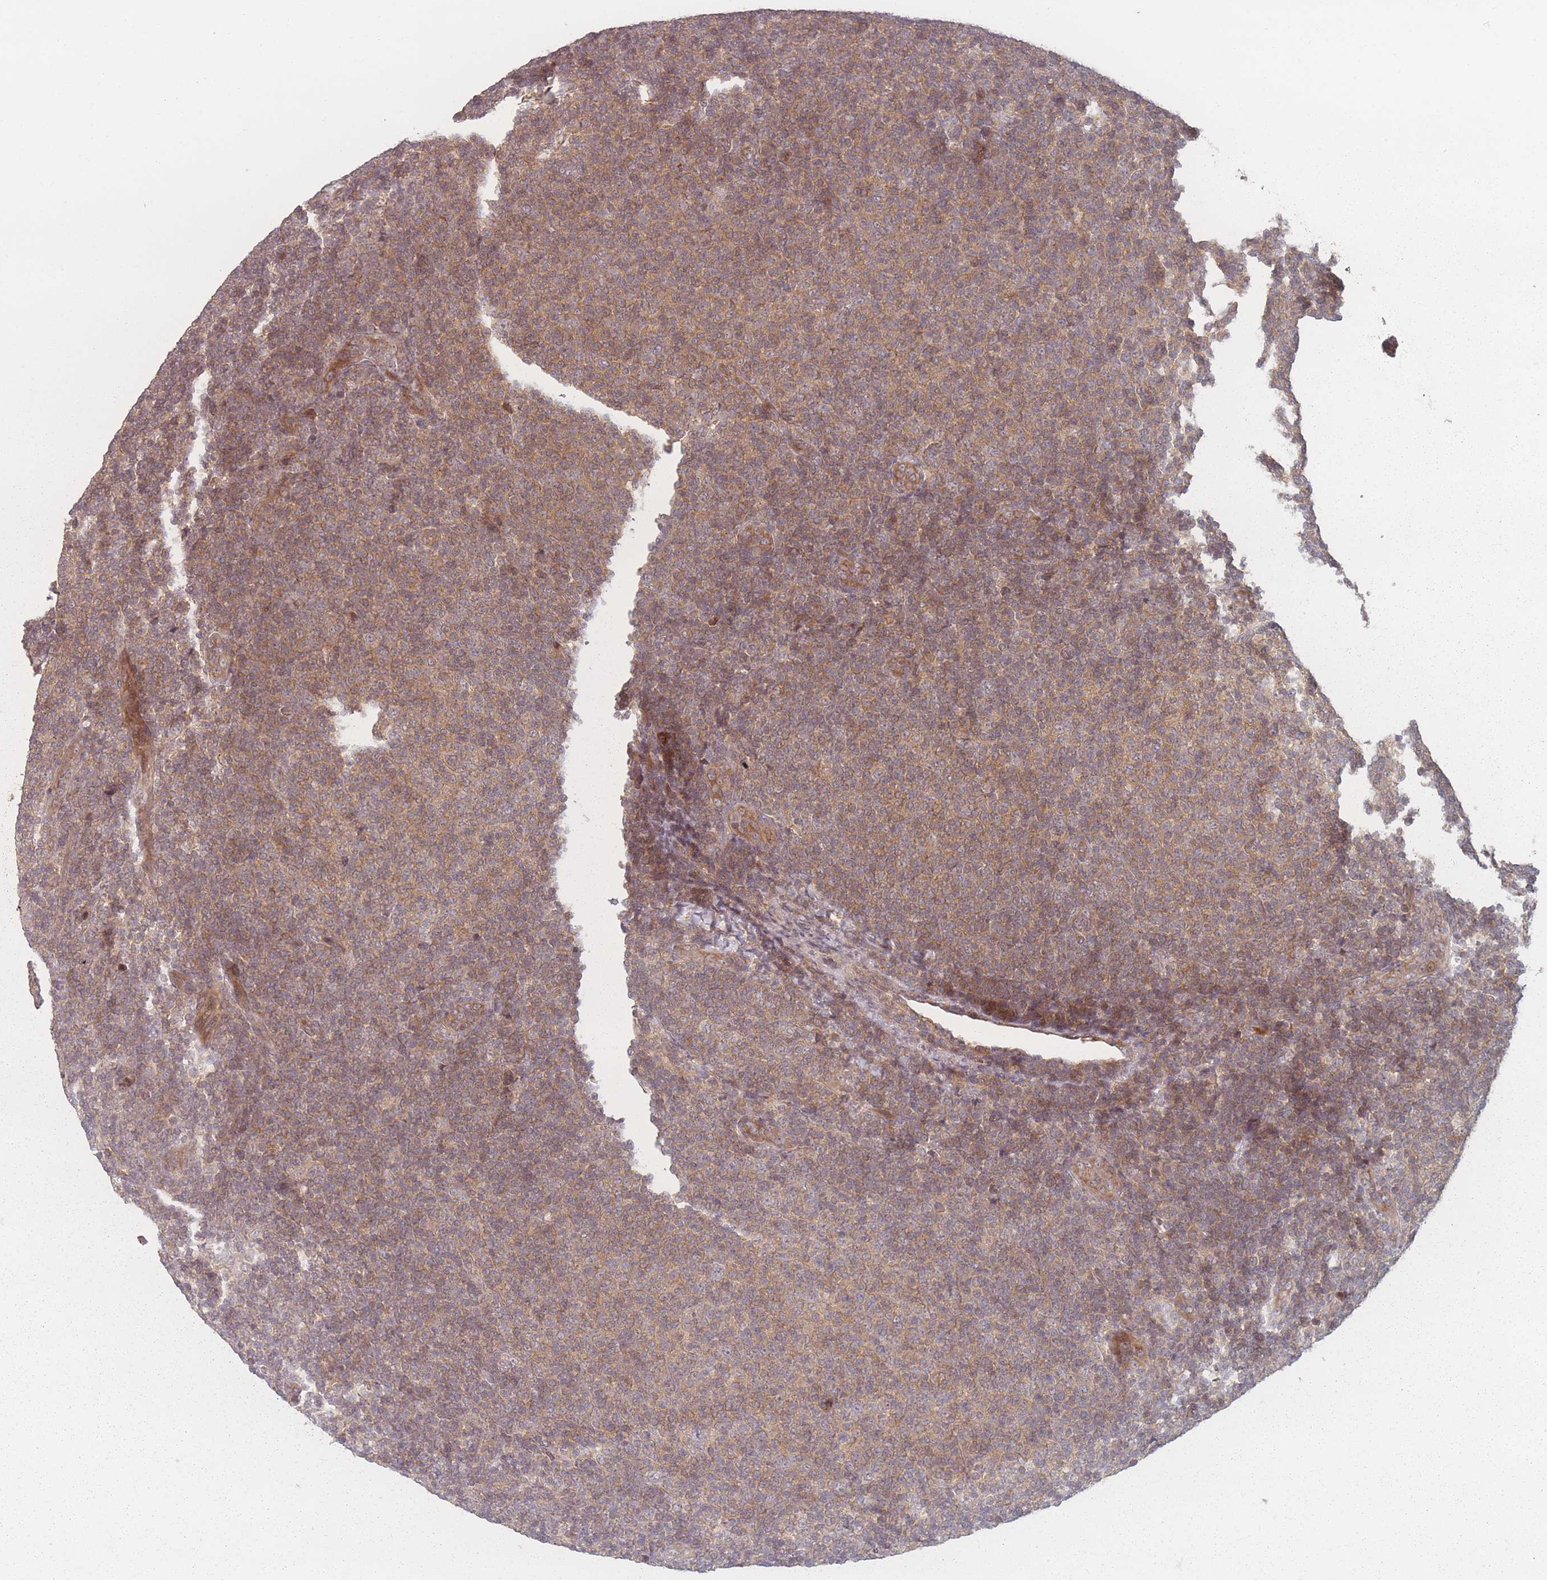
{"staining": {"intensity": "moderate", "quantity": ">75%", "location": "cytoplasmic/membranous"}, "tissue": "lymphoma", "cell_type": "Tumor cells", "image_type": "cancer", "snomed": [{"axis": "morphology", "description": "Malignant lymphoma, non-Hodgkin's type, Low grade"}, {"axis": "topography", "description": "Lymph node"}], "caption": "IHC (DAB) staining of human lymphoma shows moderate cytoplasmic/membranous protein expression in approximately >75% of tumor cells. (Brightfield microscopy of DAB IHC at high magnification).", "gene": "HAGH", "patient": {"sex": "male", "age": 66}}